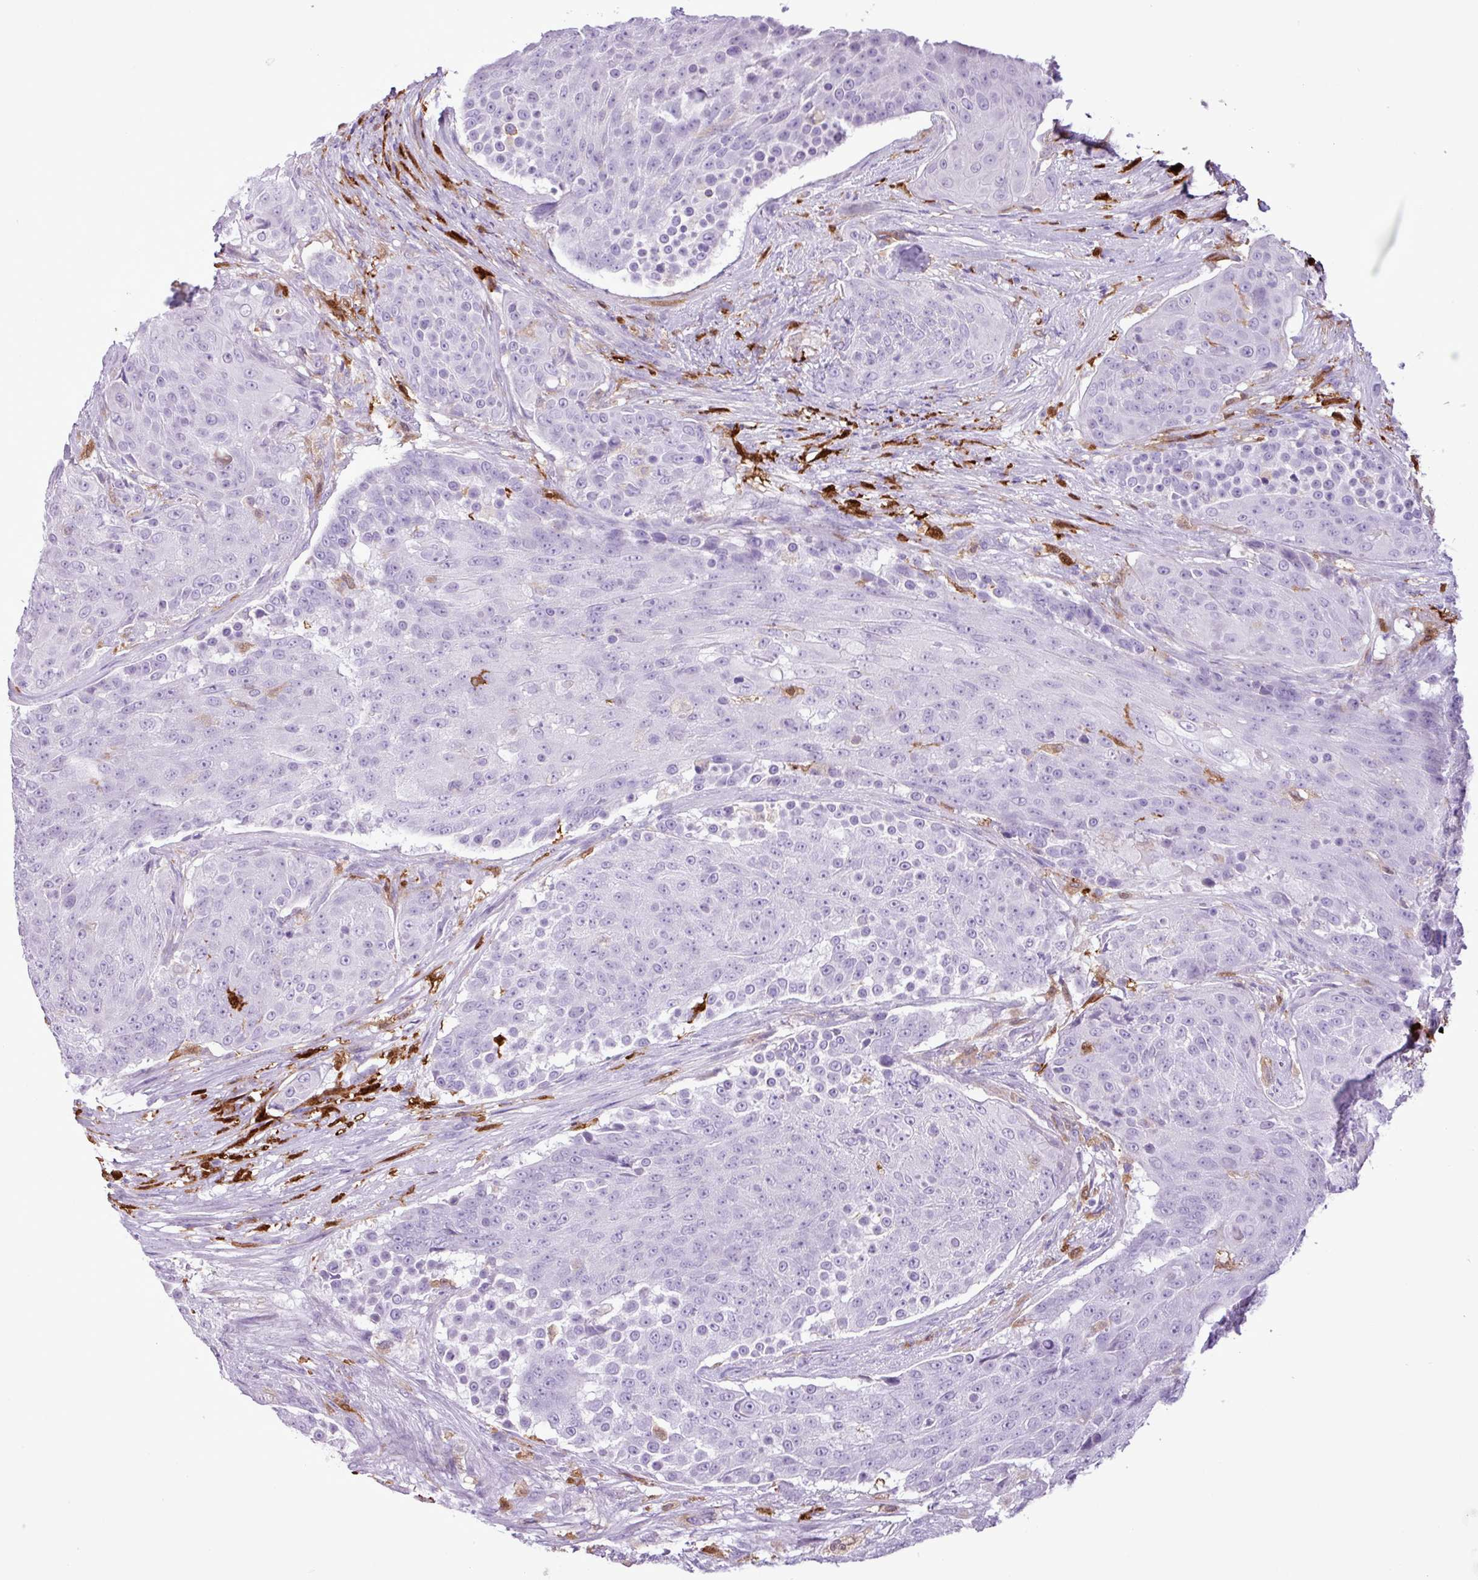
{"staining": {"intensity": "negative", "quantity": "none", "location": "none"}, "tissue": "urothelial cancer", "cell_type": "Tumor cells", "image_type": "cancer", "snomed": [{"axis": "morphology", "description": "Urothelial carcinoma, High grade"}, {"axis": "topography", "description": "Urinary bladder"}], "caption": "Immunohistochemical staining of human urothelial cancer exhibits no significant expression in tumor cells.", "gene": "TMEM200C", "patient": {"sex": "female", "age": 63}}